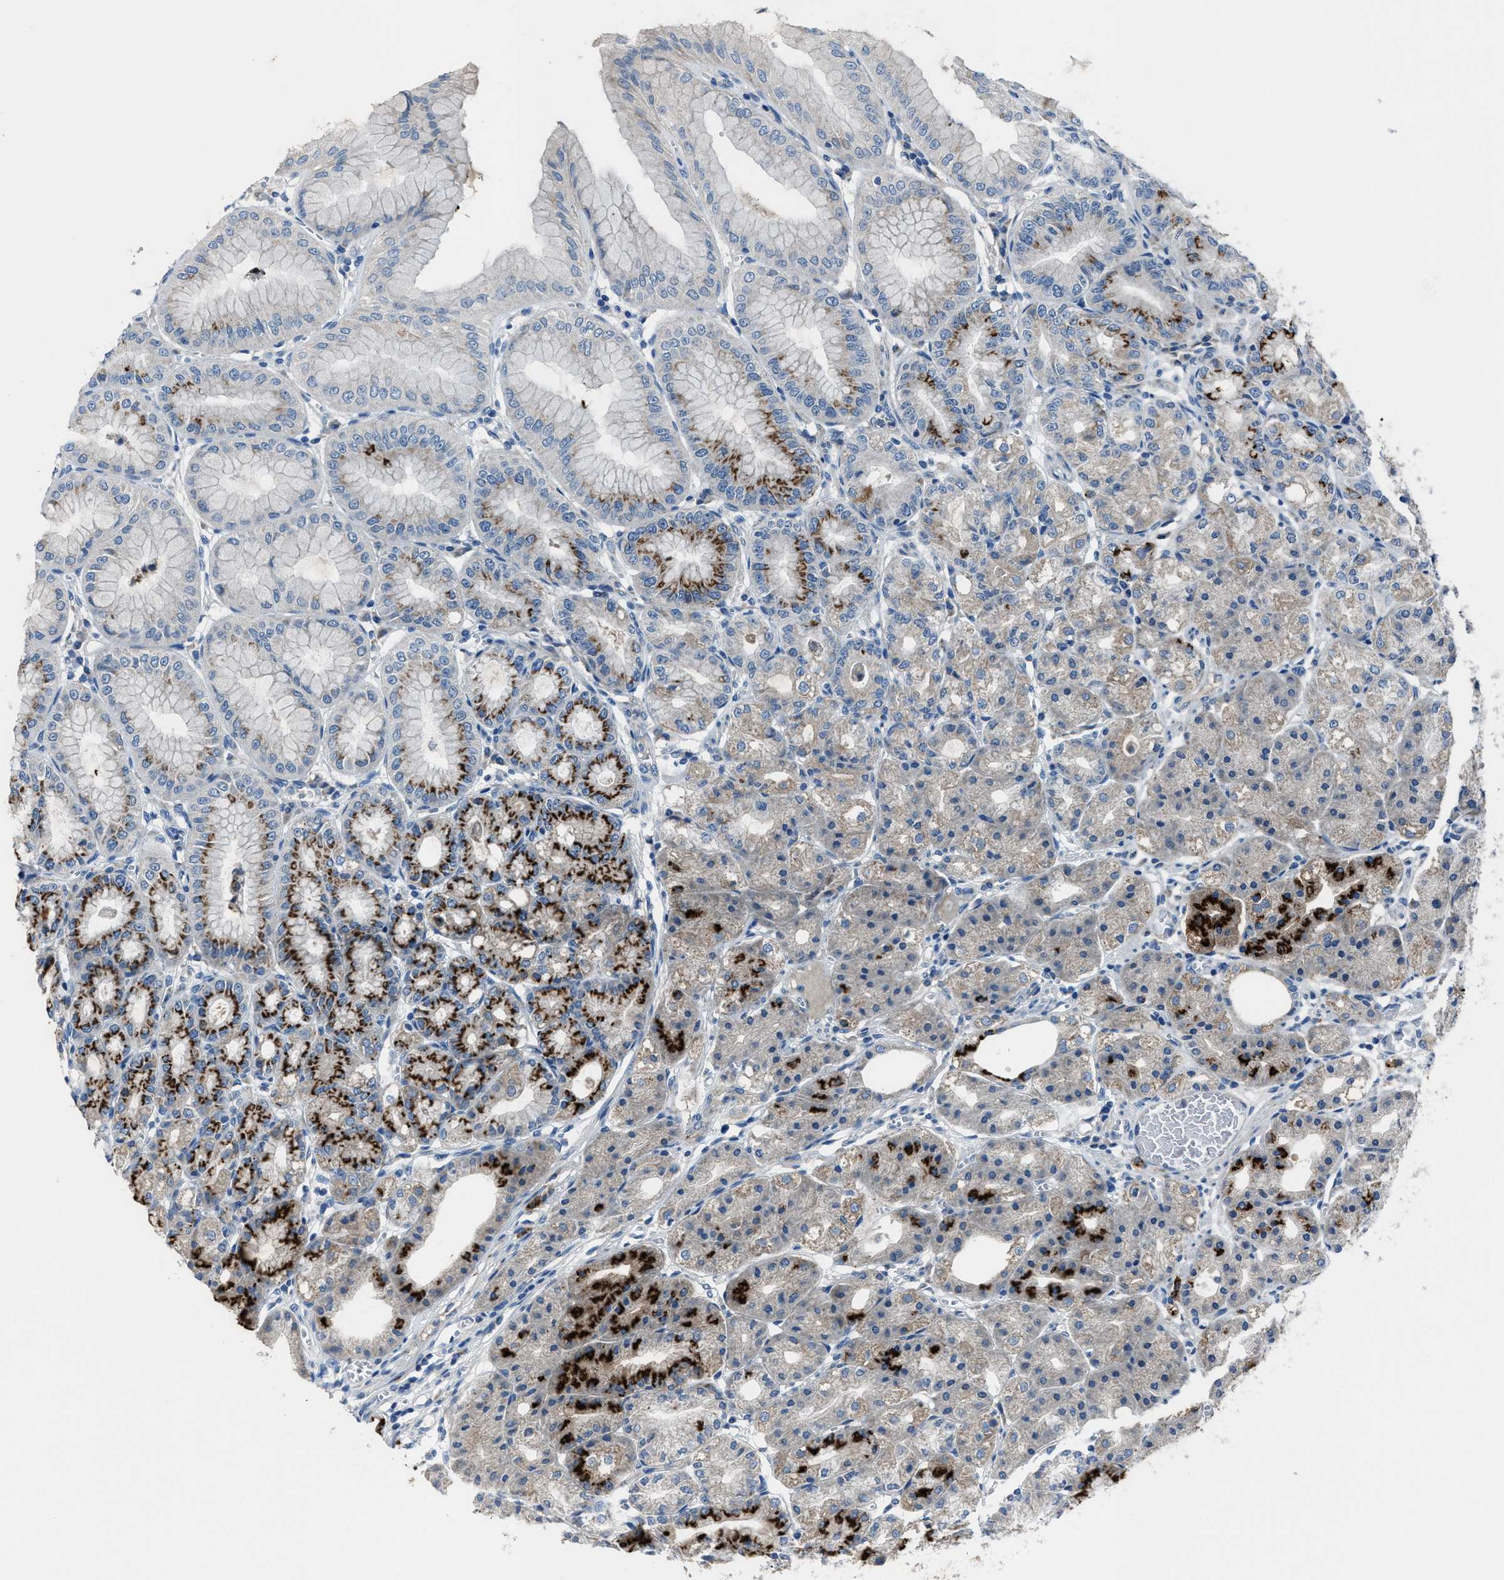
{"staining": {"intensity": "strong", "quantity": "<25%", "location": "cytoplasmic/membranous"}, "tissue": "stomach", "cell_type": "Glandular cells", "image_type": "normal", "snomed": [{"axis": "morphology", "description": "Normal tissue, NOS"}, {"axis": "topography", "description": "Stomach, lower"}], "caption": "Stomach stained with a brown dye reveals strong cytoplasmic/membranous positive staining in approximately <25% of glandular cells.", "gene": "ADAM2", "patient": {"sex": "male", "age": 71}}